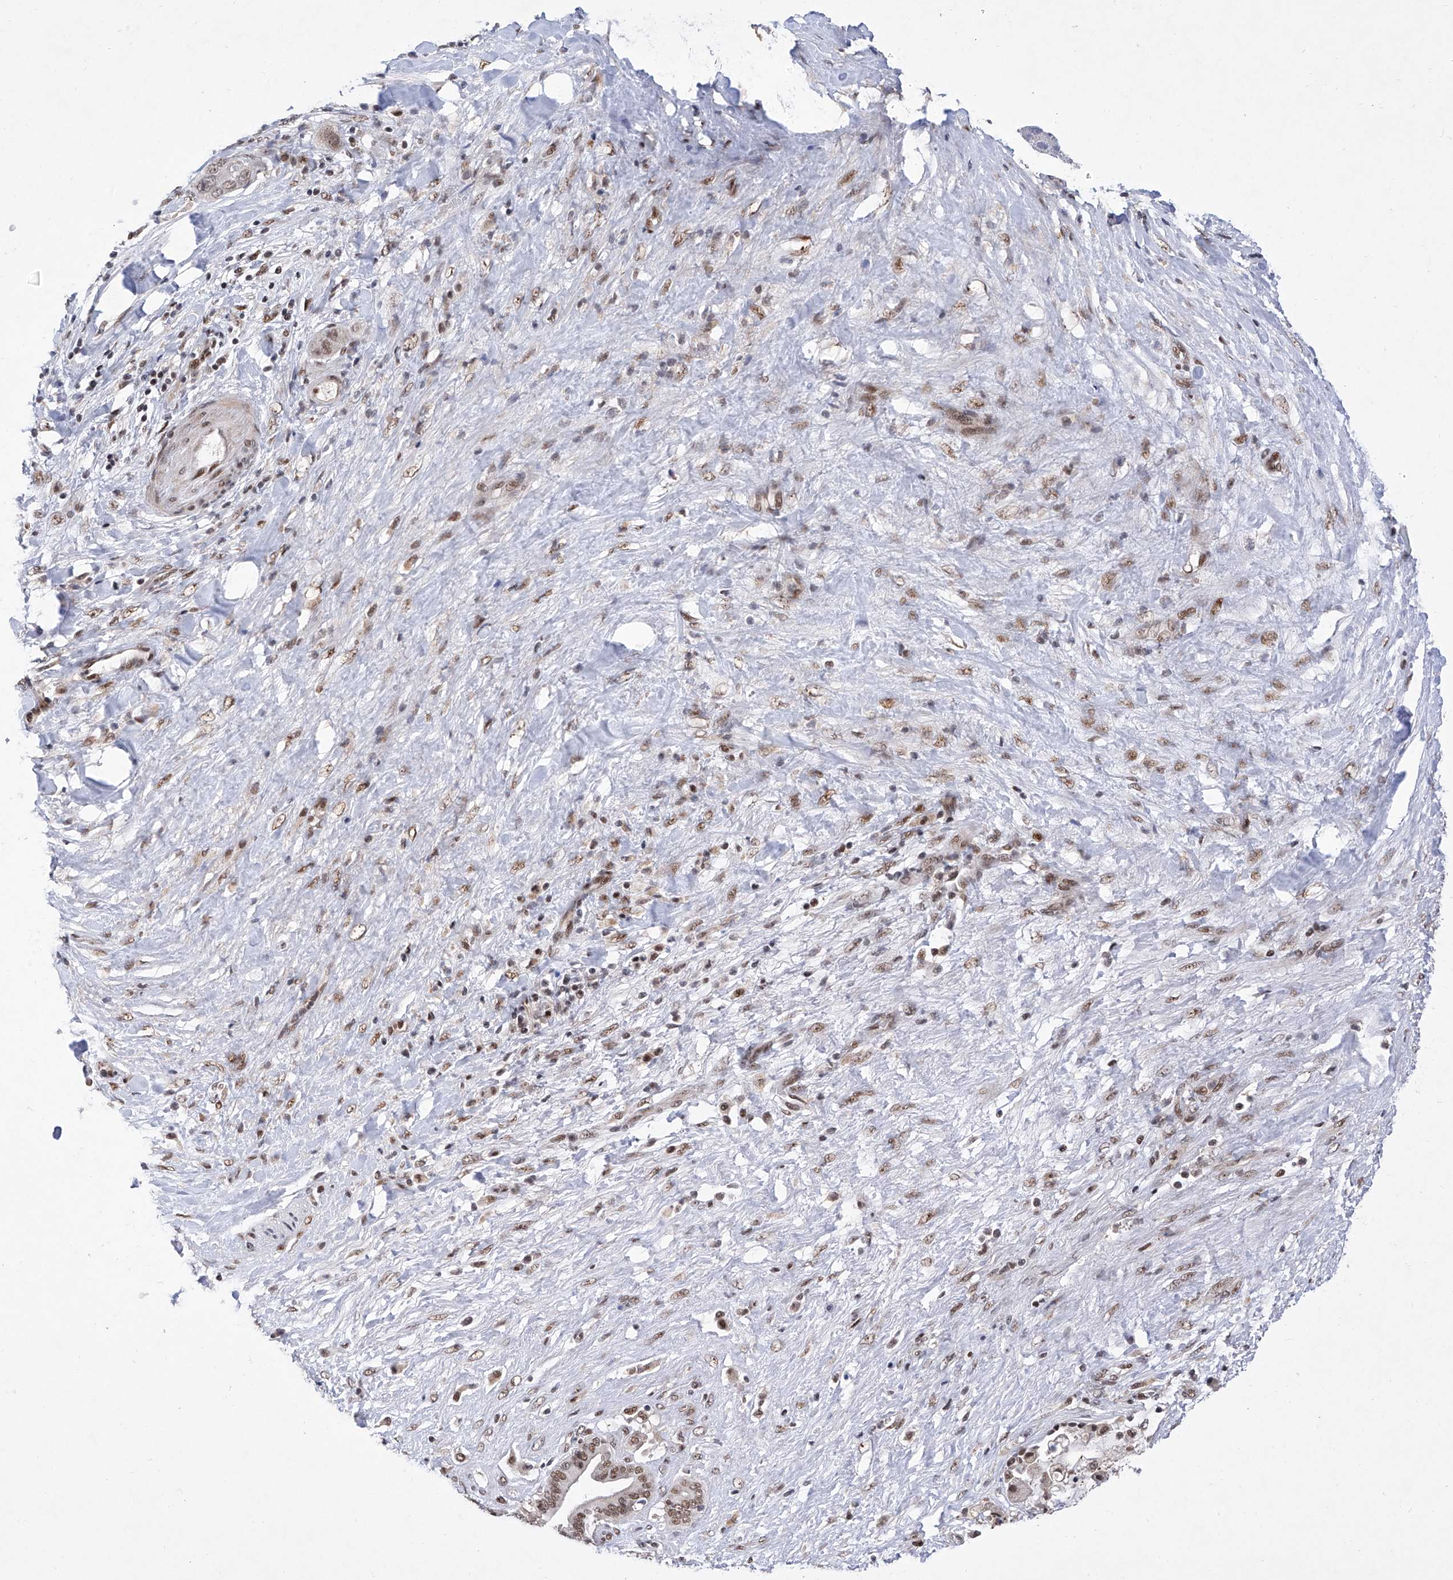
{"staining": {"intensity": "moderate", "quantity": ">75%", "location": "nuclear"}, "tissue": "liver cancer", "cell_type": "Tumor cells", "image_type": "cancer", "snomed": [{"axis": "morphology", "description": "Cholangiocarcinoma"}, {"axis": "topography", "description": "Liver"}], "caption": "This image demonstrates IHC staining of human liver cancer, with medium moderate nuclear expression in about >75% of tumor cells.", "gene": "RAD54L", "patient": {"sex": "female", "age": 52}}